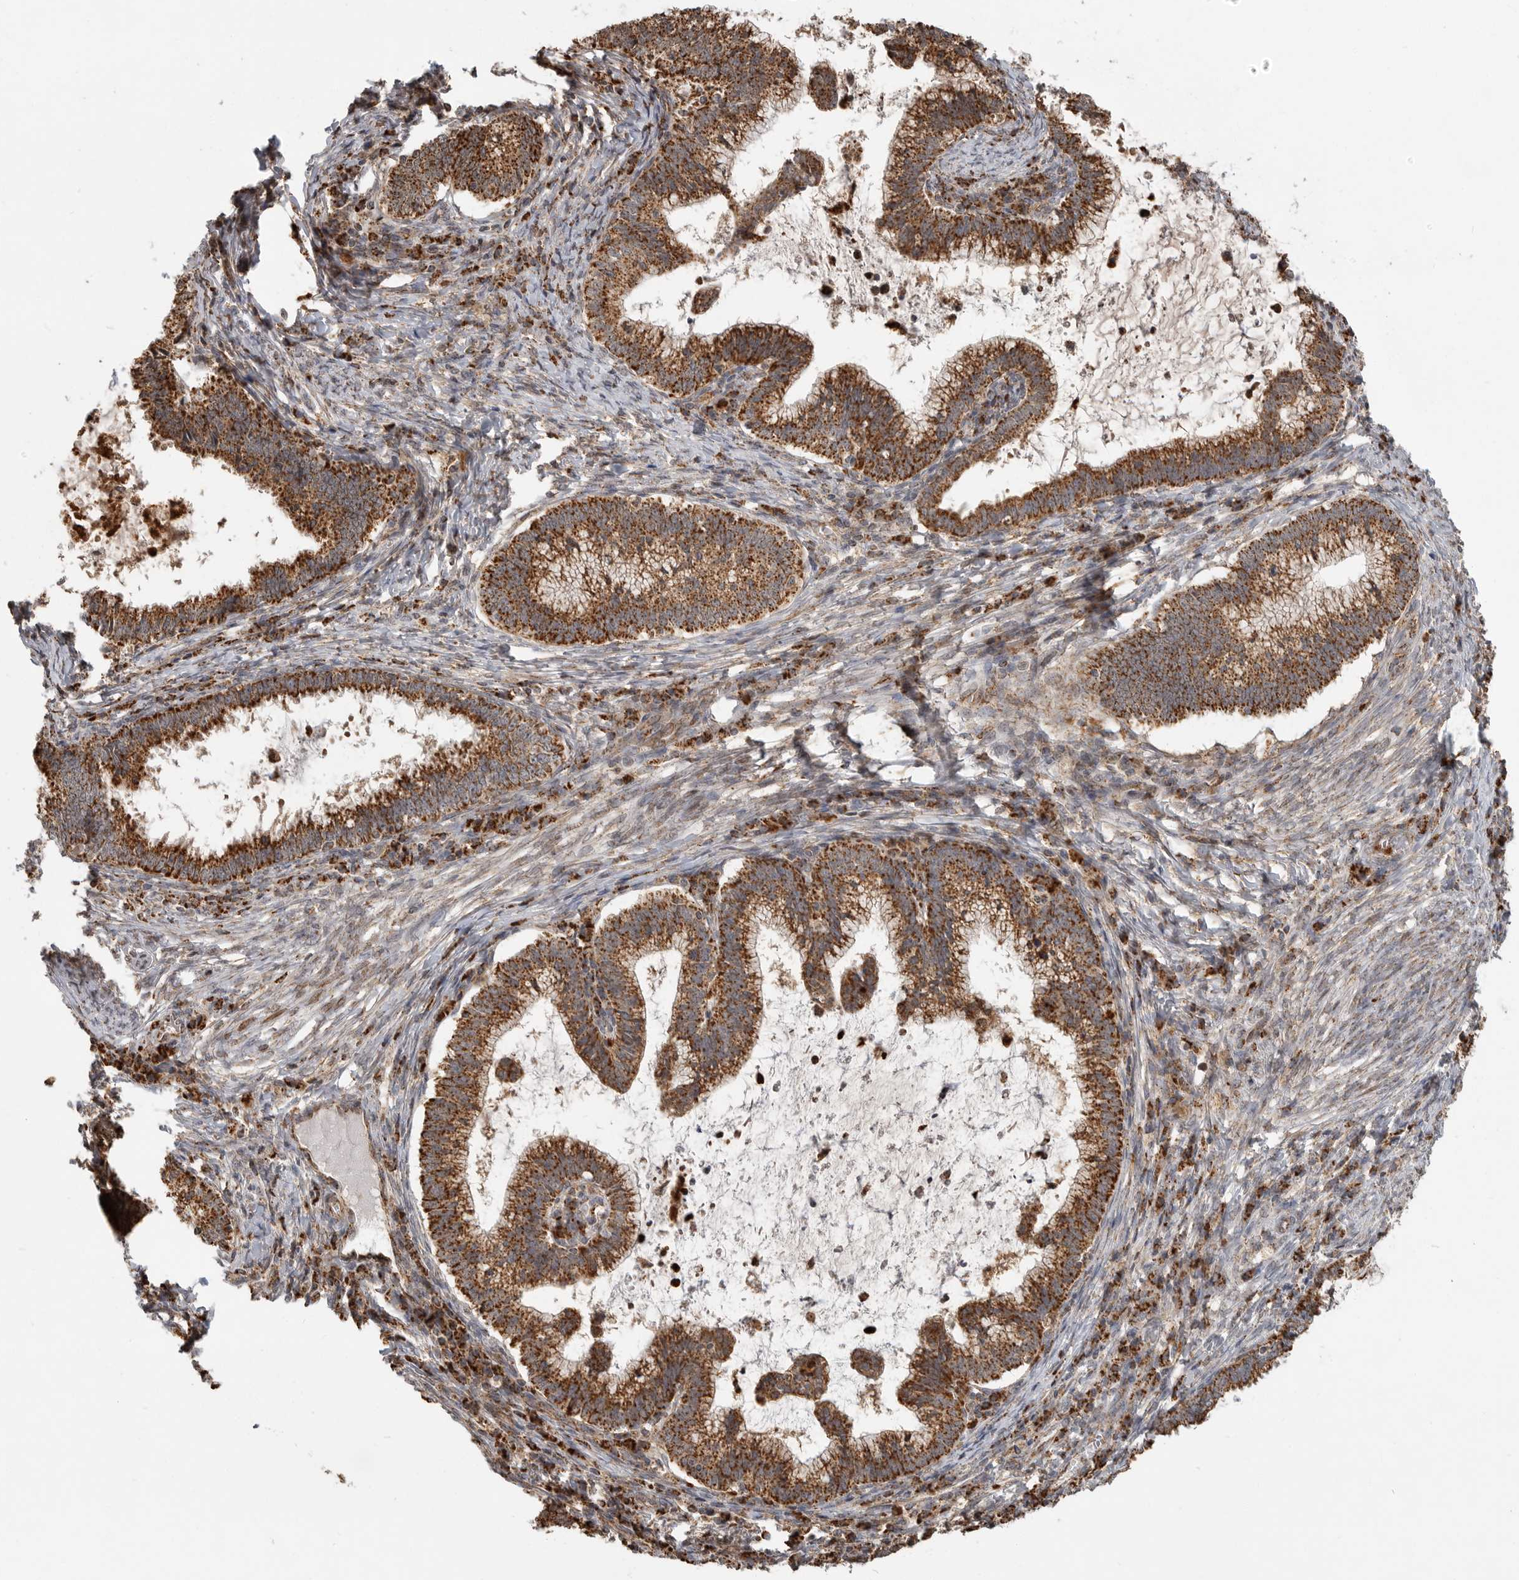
{"staining": {"intensity": "strong", "quantity": ">75%", "location": "cytoplasmic/membranous"}, "tissue": "cervical cancer", "cell_type": "Tumor cells", "image_type": "cancer", "snomed": [{"axis": "morphology", "description": "Adenocarcinoma, NOS"}, {"axis": "topography", "description": "Cervix"}], "caption": "Protein positivity by IHC reveals strong cytoplasmic/membranous positivity in approximately >75% of tumor cells in cervical cancer (adenocarcinoma).", "gene": "GCNT2", "patient": {"sex": "female", "age": 36}}